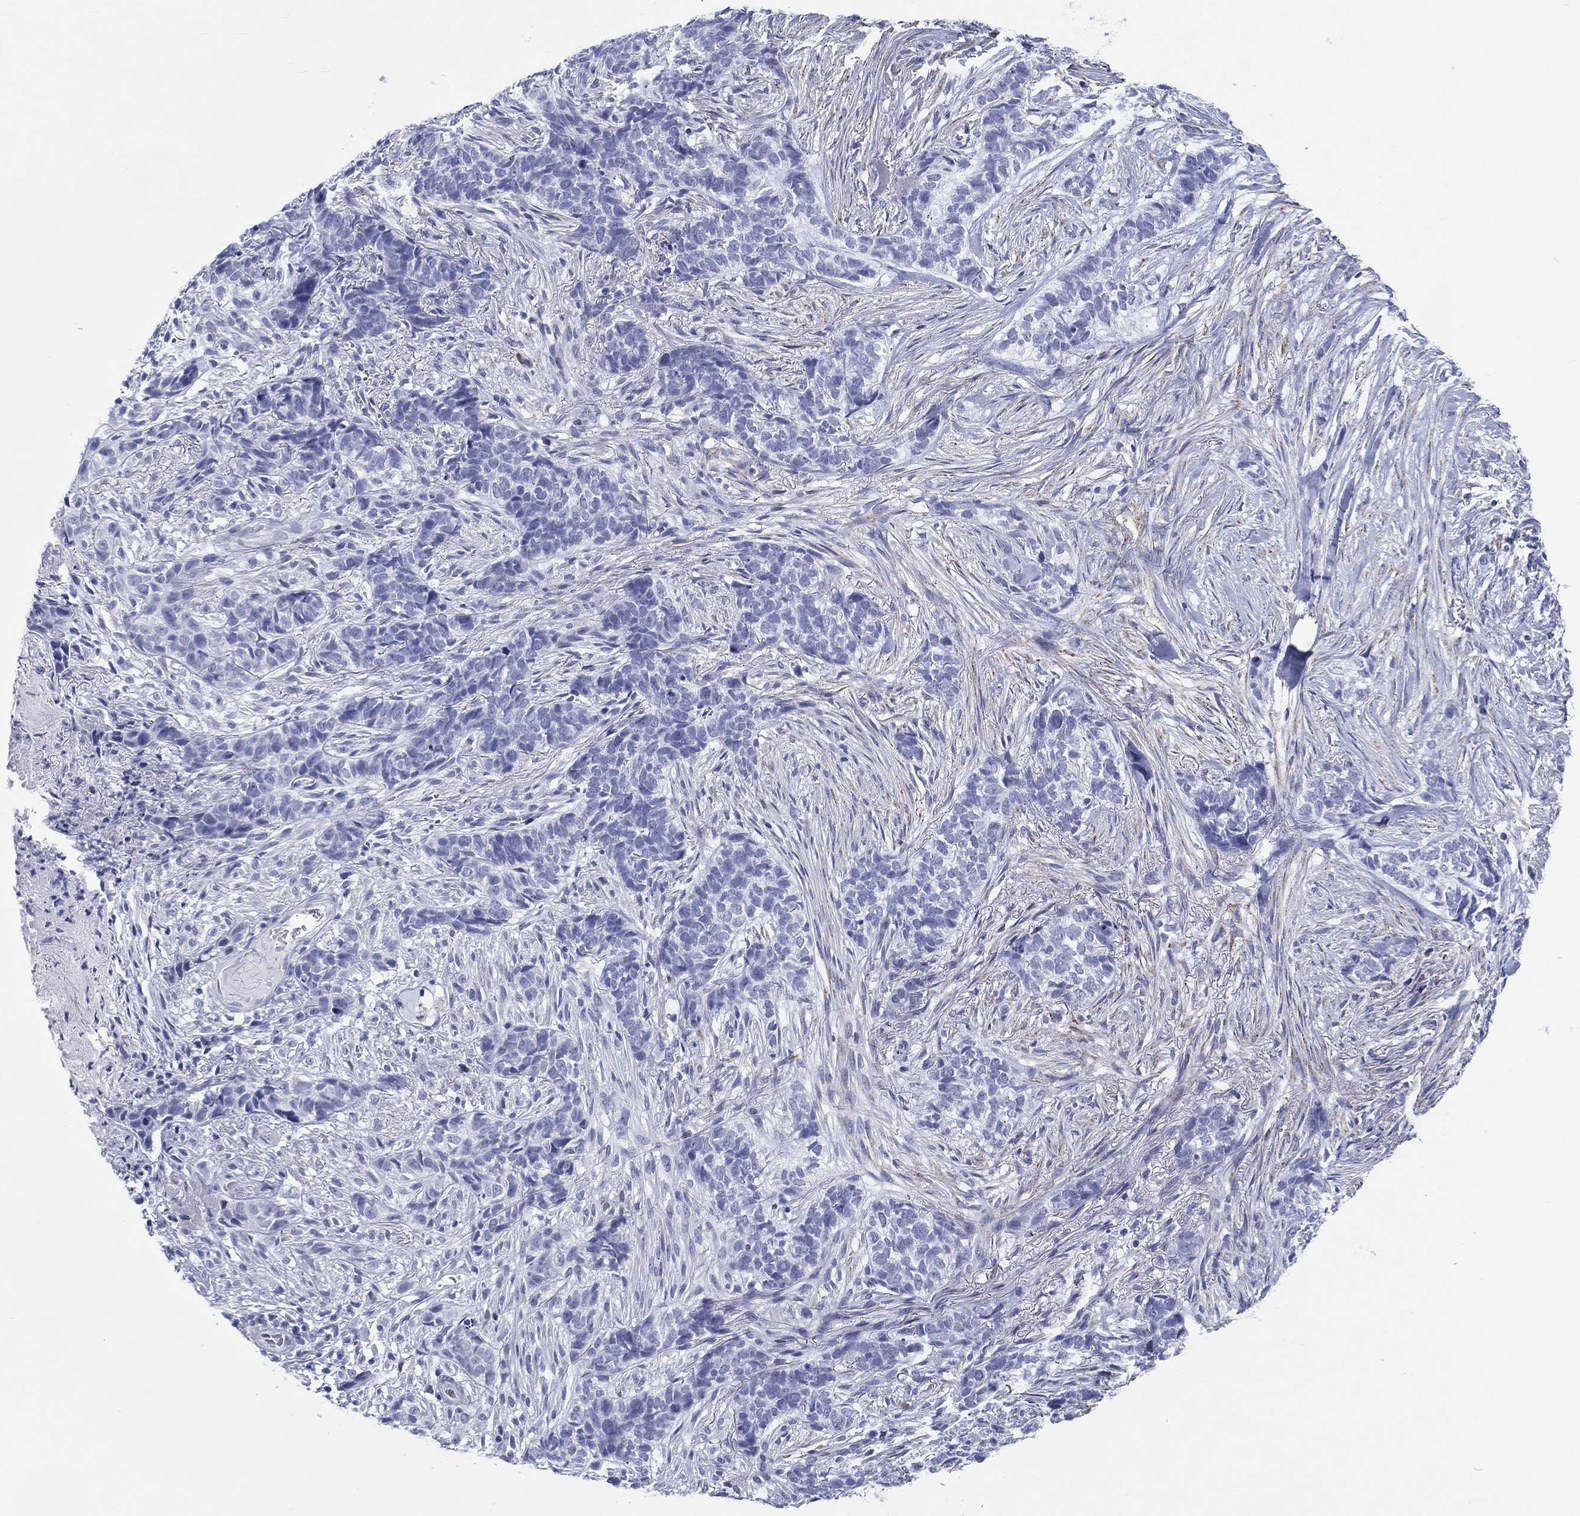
{"staining": {"intensity": "negative", "quantity": "none", "location": "none"}, "tissue": "skin cancer", "cell_type": "Tumor cells", "image_type": "cancer", "snomed": [{"axis": "morphology", "description": "Basal cell carcinoma"}, {"axis": "topography", "description": "Skin"}], "caption": "This is a image of immunohistochemistry (IHC) staining of skin cancer (basal cell carcinoma), which shows no expression in tumor cells. (Stains: DAB immunohistochemistry (IHC) with hematoxylin counter stain, Microscopy: brightfield microscopy at high magnification).", "gene": "H1-1", "patient": {"sex": "female", "age": 69}}